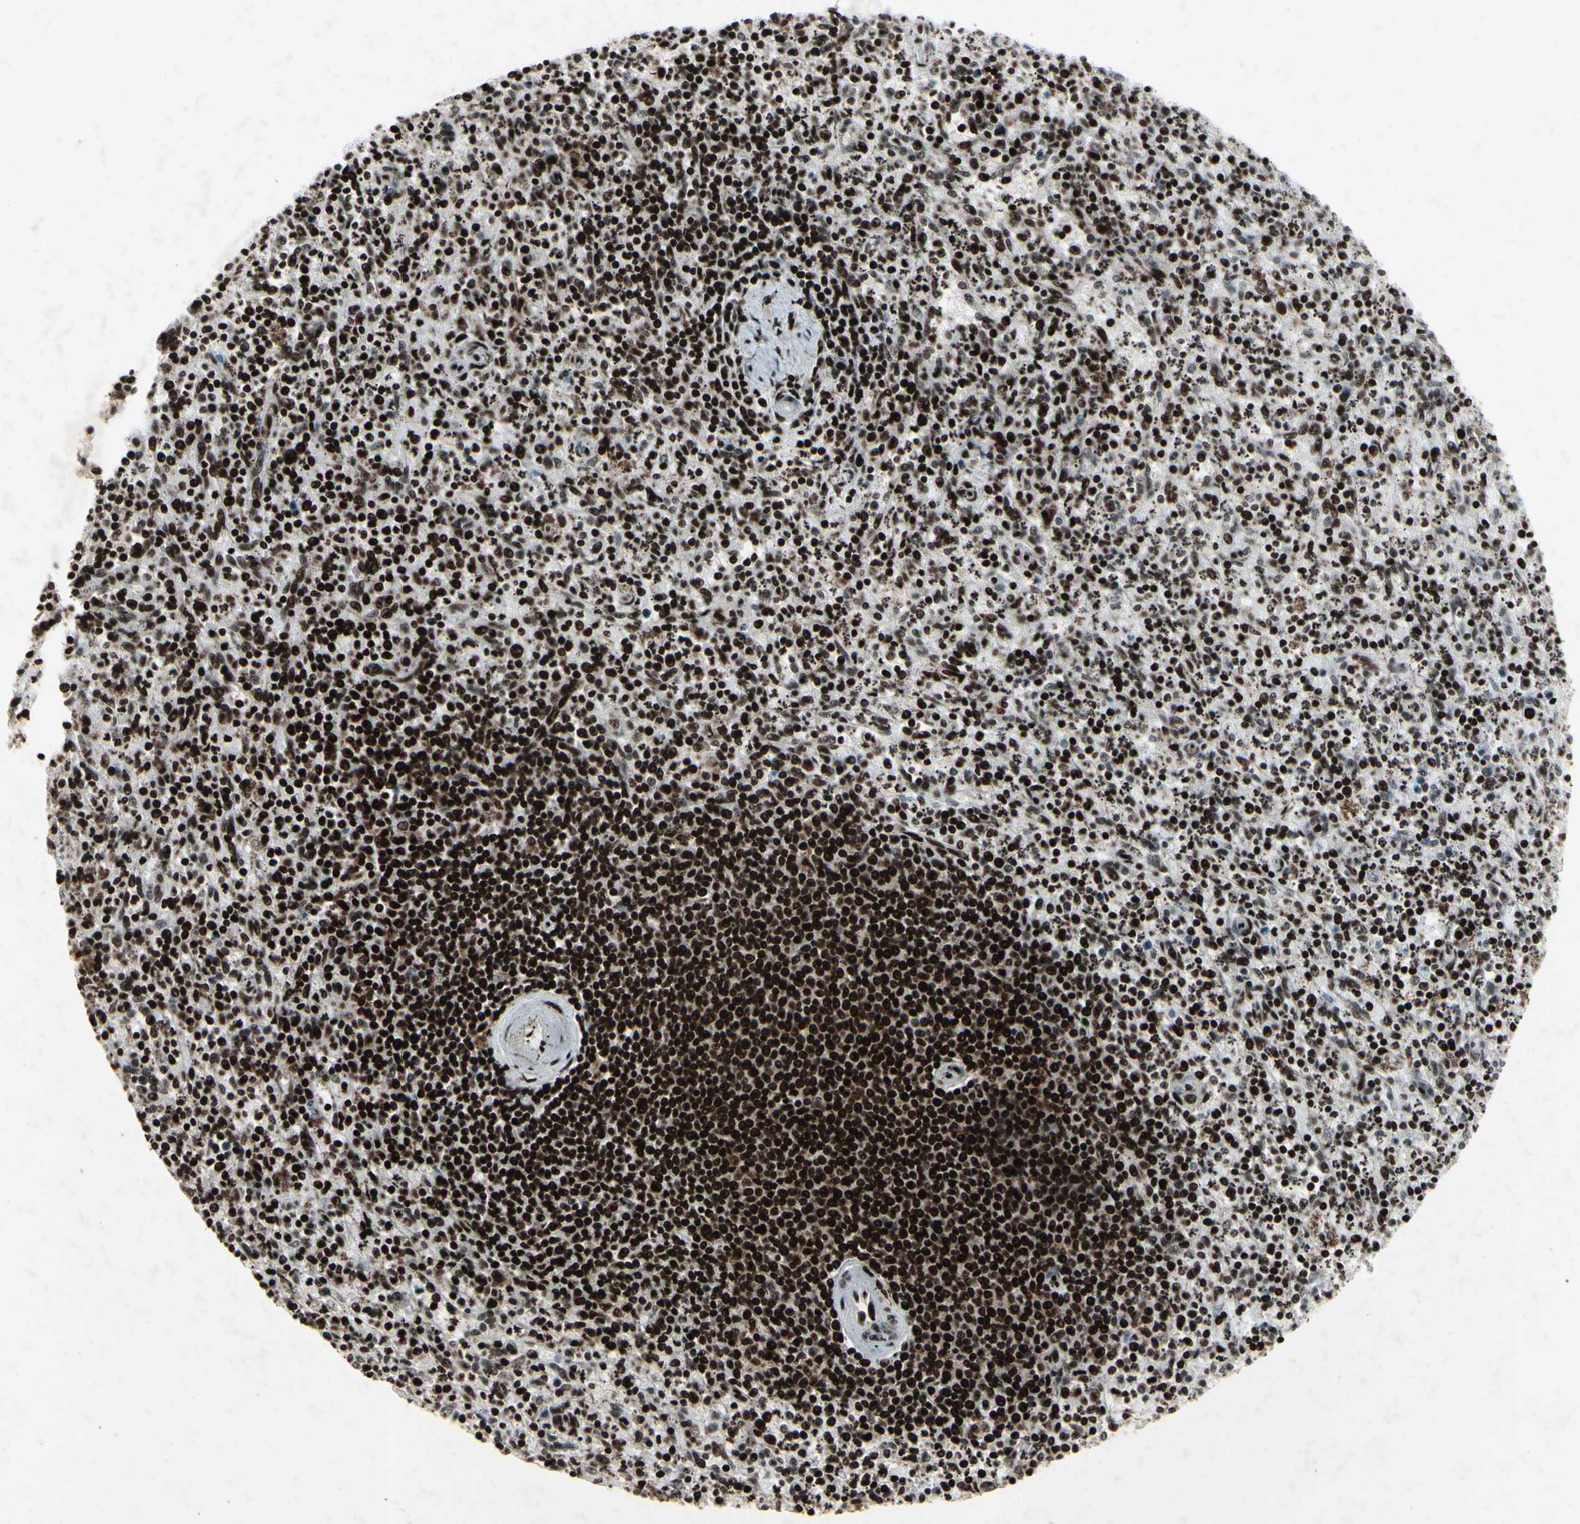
{"staining": {"intensity": "strong", "quantity": ">75%", "location": "nuclear"}, "tissue": "spleen", "cell_type": "Cells in red pulp", "image_type": "normal", "snomed": [{"axis": "morphology", "description": "Normal tissue, NOS"}, {"axis": "topography", "description": "Spleen"}], "caption": "Strong nuclear protein expression is present in about >75% of cells in red pulp in spleen.", "gene": "U2AF2", "patient": {"sex": "male", "age": 72}}